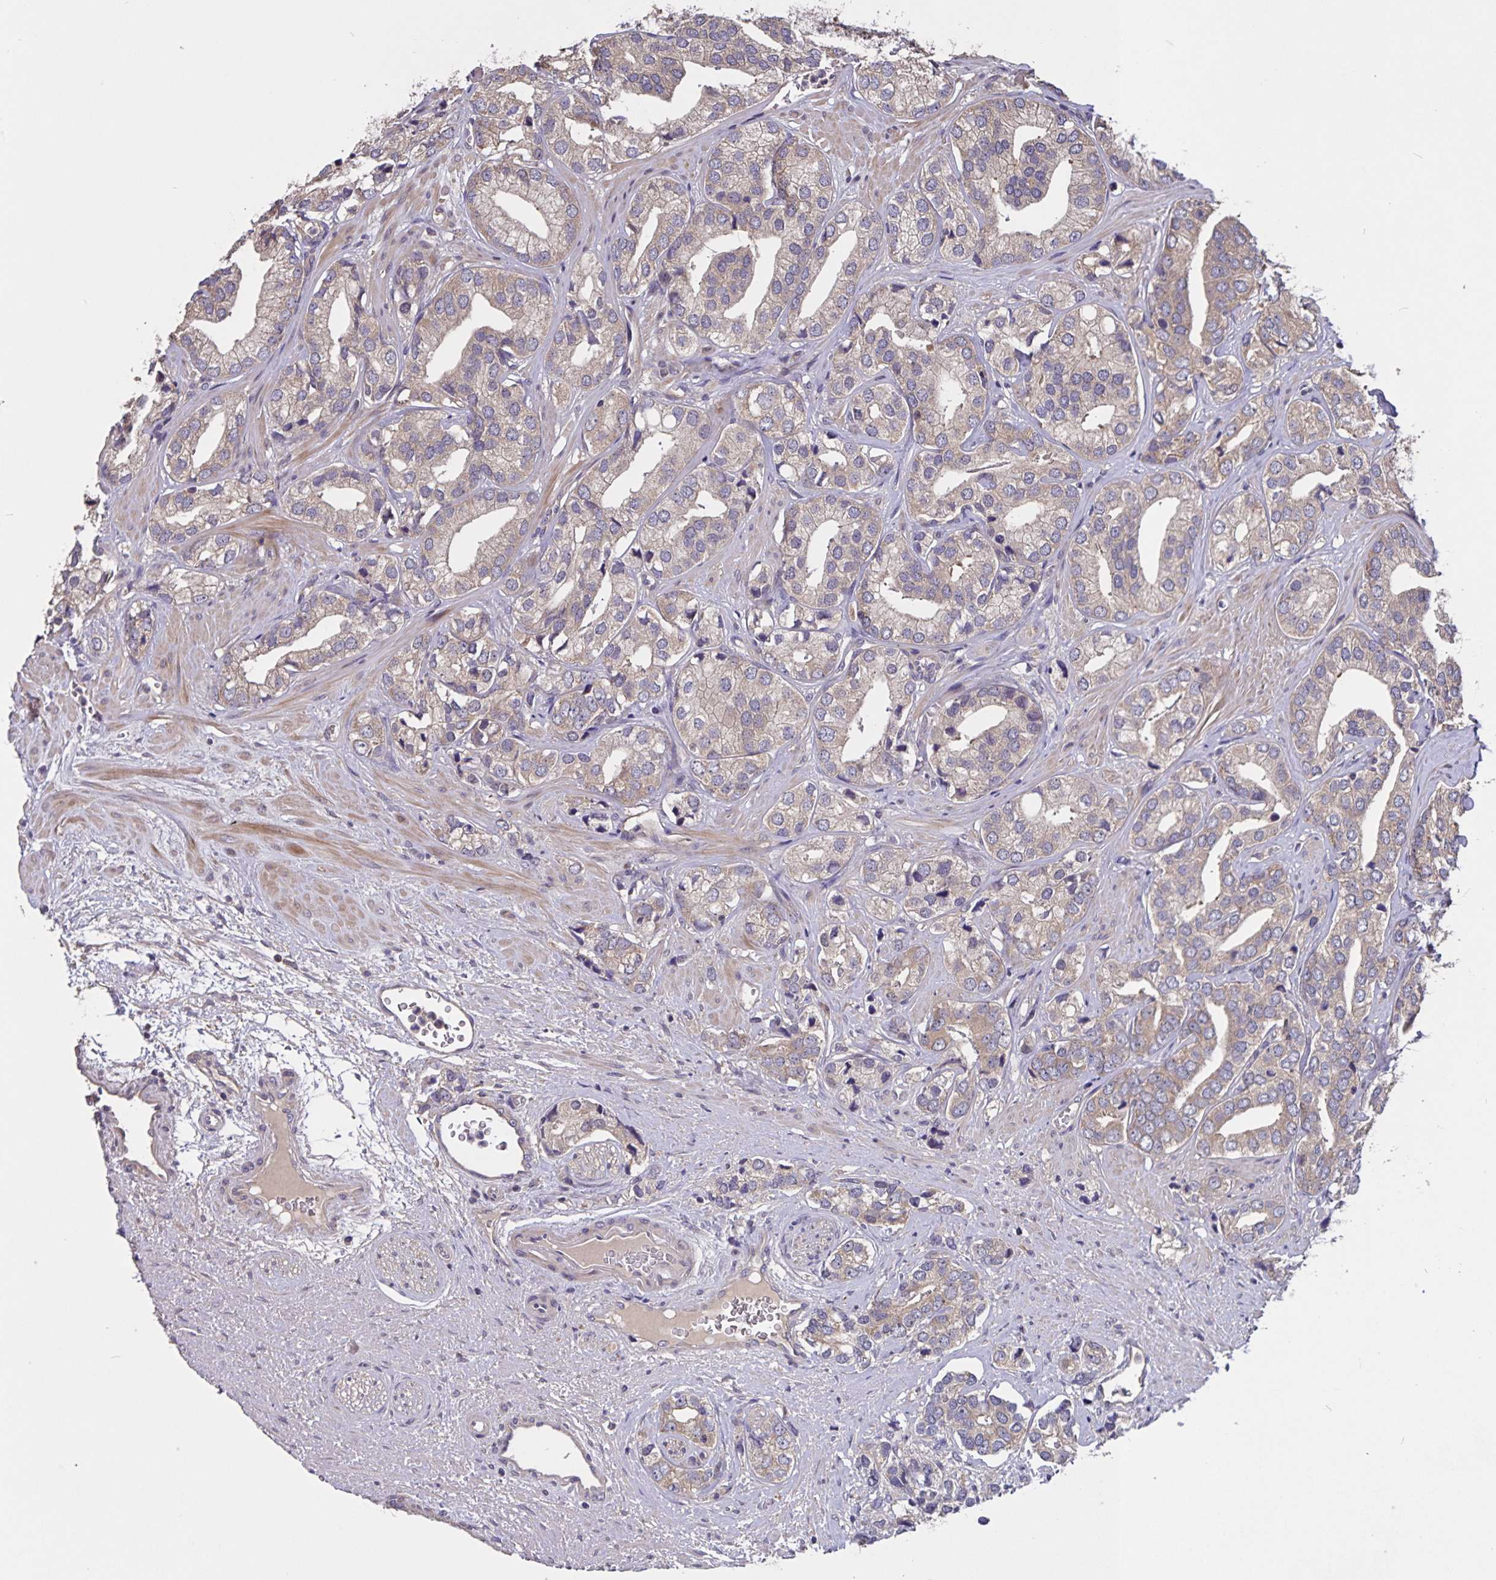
{"staining": {"intensity": "weak", "quantity": "25%-75%", "location": "cytoplasmic/membranous"}, "tissue": "prostate cancer", "cell_type": "Tumor cells", "image_type": "cancer", "snomed": [{"axis": "morphology", "description": "Adenocarcinoma, High grade"}, {"axis": "topography", "description": "Prostate"}], "caption": "IHC micrograph of human prostate adenocarcinoma (high-grade) stained for a protein (brown), which reveals low levels of weak cytoplasmic/membranous staining in approximately 25%-75% of tumor cells.", "gene": "FBXL16", "patient": {"sex": "male", "age": 58}}